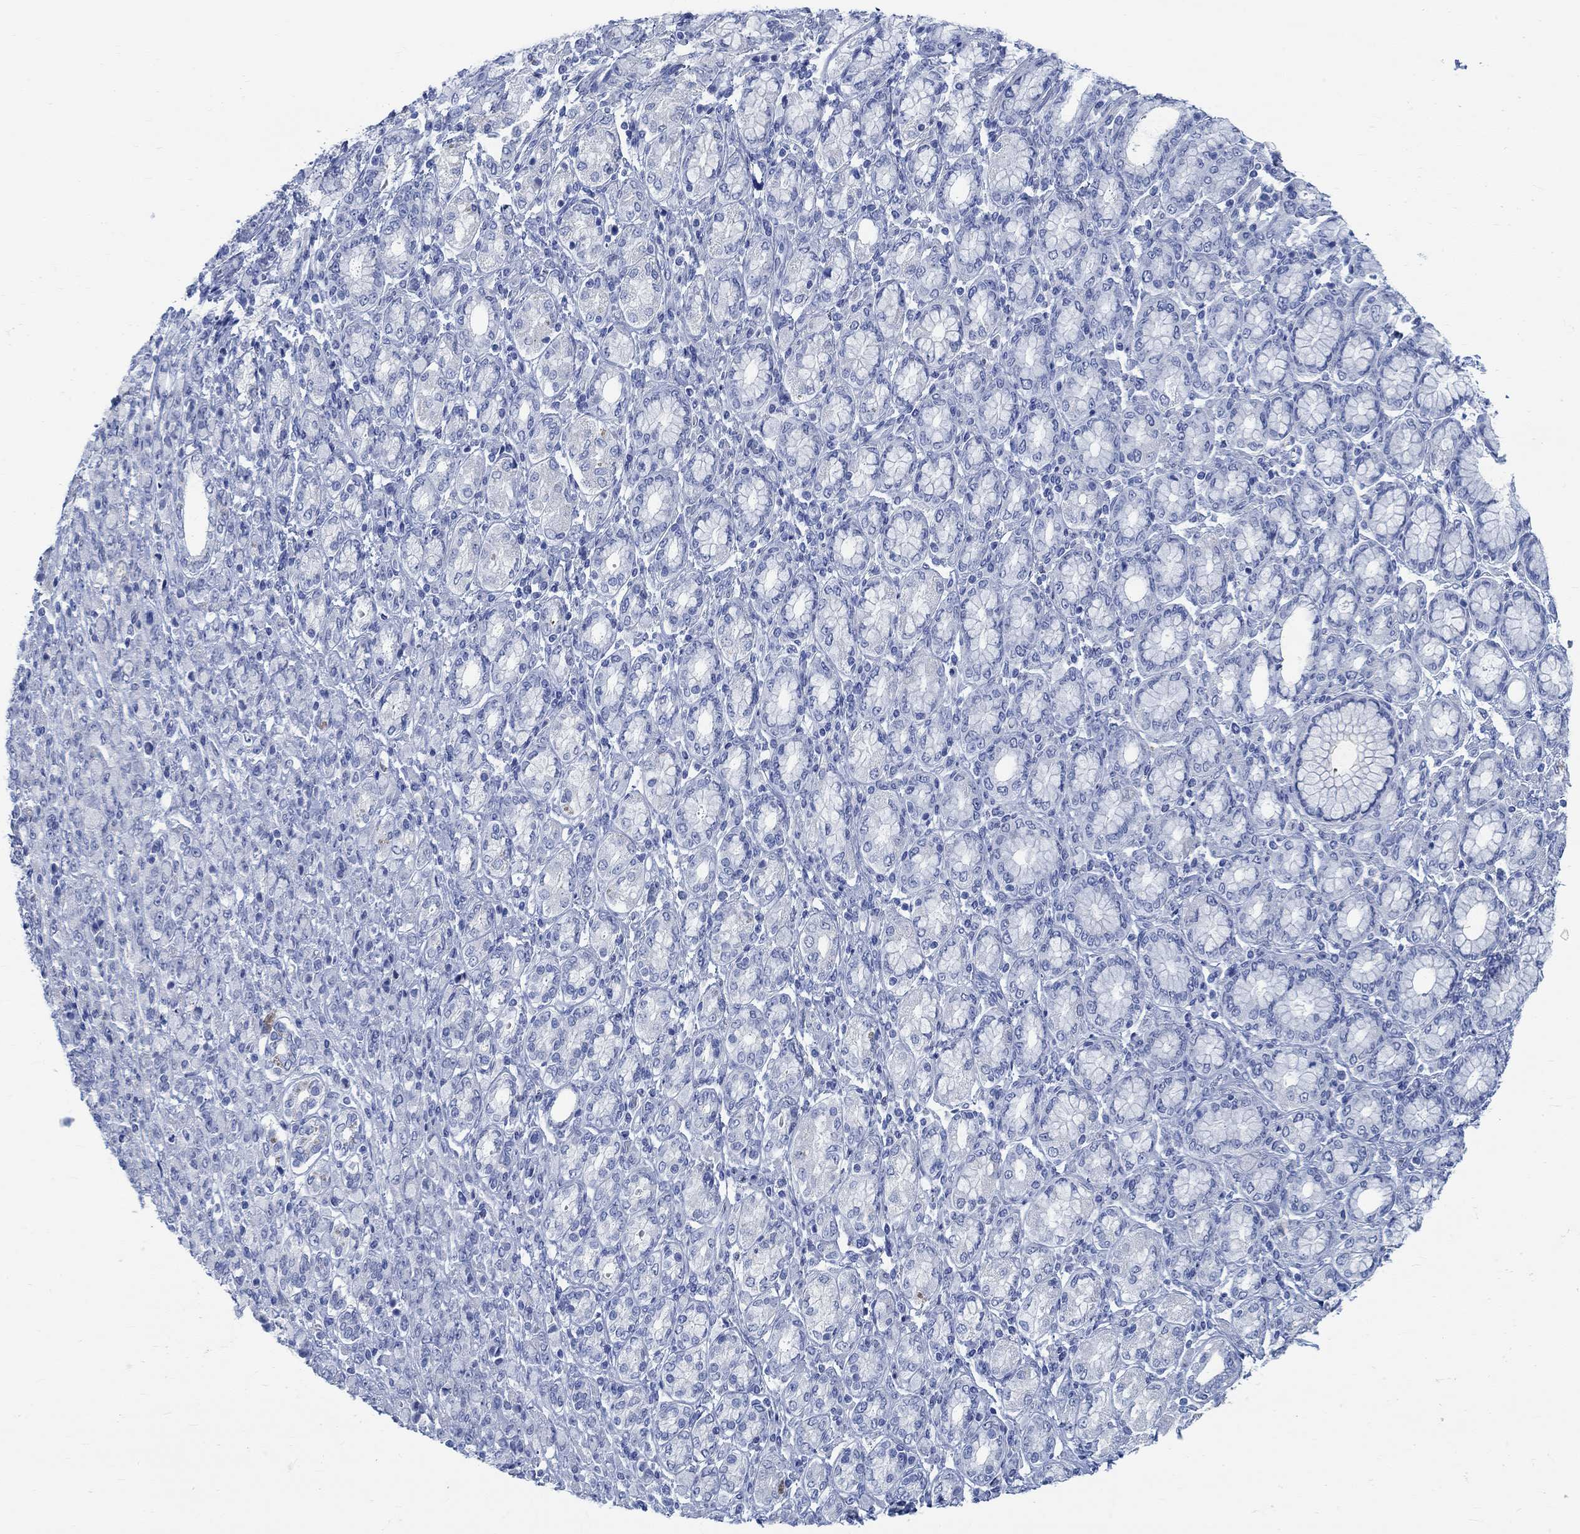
{"staining": {"intensity": "negative", "quantity": "none", "location": "none"}, "tissue": "stomach cancer", "cell_type": "Tumor cells", "image_type": "cancer", "snomed": [{"axis": "morphology", "description": "Normal tissue, NOS"}, {"axis": "morphology", "description": "Adenocarcinoma, NOS"}, {"axis": "topography", "description": "Stomach"}], "caption": "The immunohistochemistry histopathology image has no significant expression in tumor cells of stomach adenocarcinoma tissue.", "gene": "RBM20", "patient": {"sex": "female", "age": 79}}